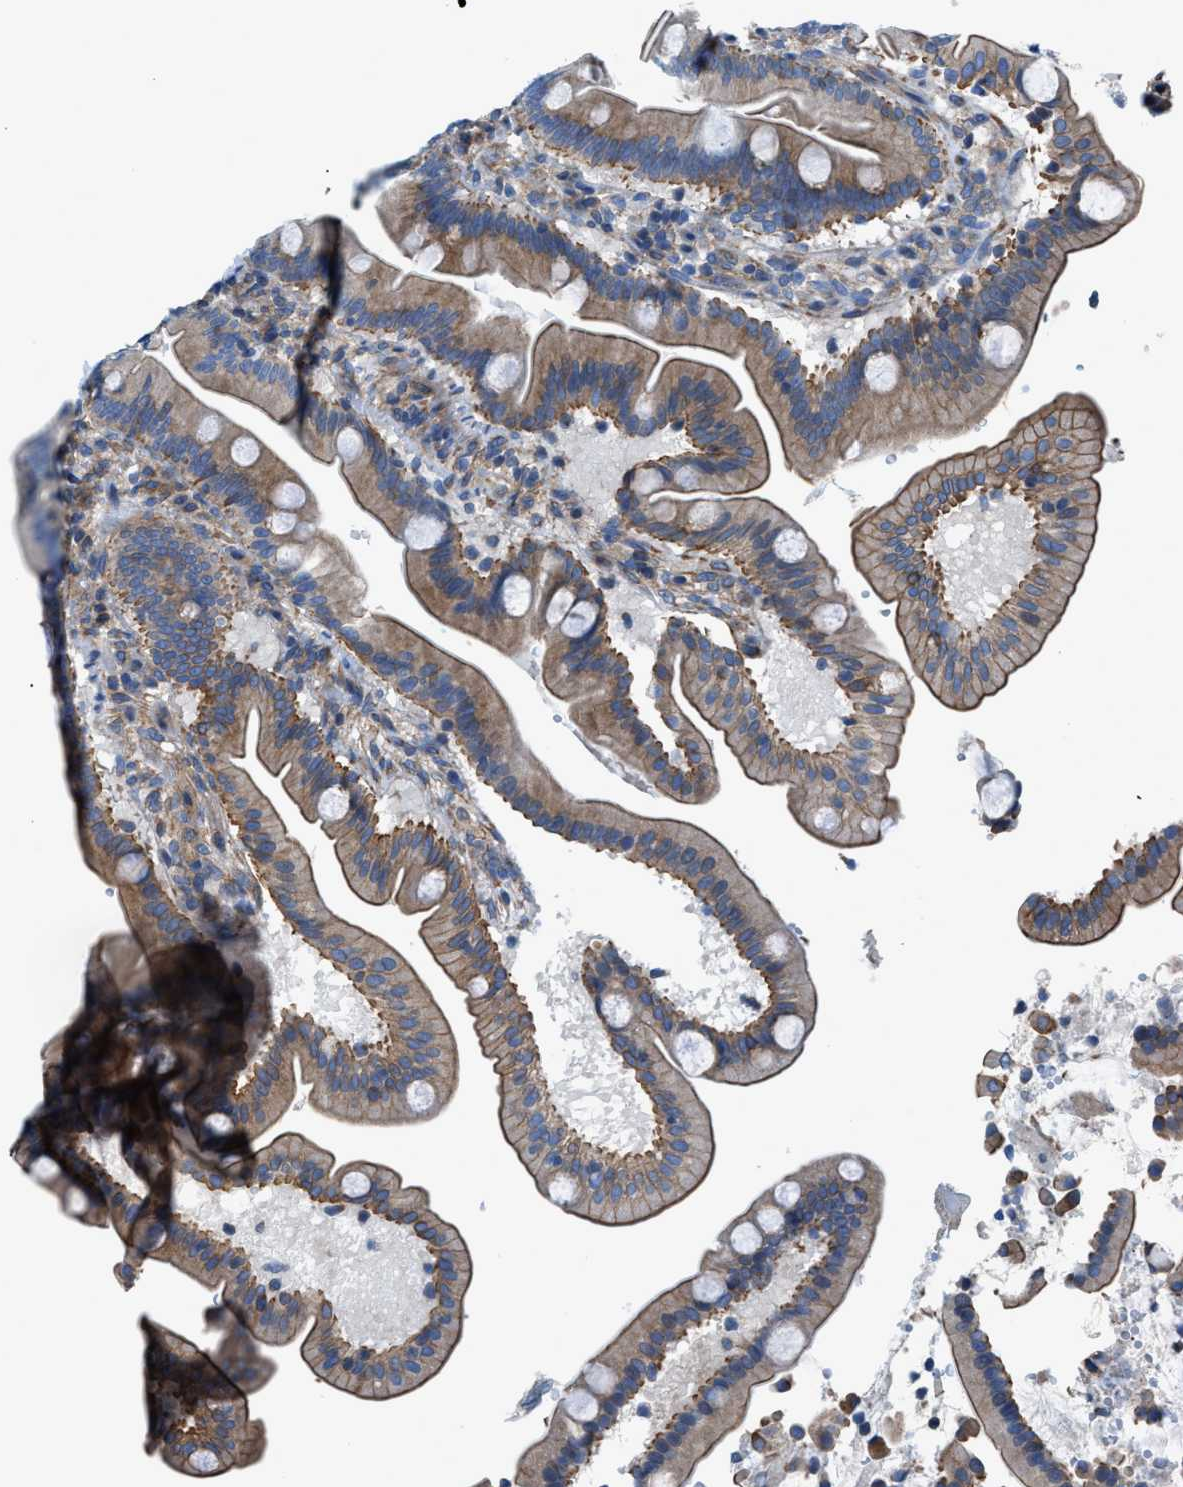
{"staining": {"intensity": "moderate", "quantity": "25%-75%", "location": "cytoplasmic/membranous"}, "tissue": "duodenum", "cell_type": "Glandular cells", "image_type": "normal", "snomed": [{"axis": "morphology", "description": "Normal tissue, NOS"}, {"axis": "topography", "description": "Duodenum"}], "caption": "Duodenum stained with a brown dye shows moderate cytoplasmic/membranous positive expression in approximately 25%-75% of glandular cells.", "gene": "DMAC1", "patient": {"sex": "male", "age": 54}}